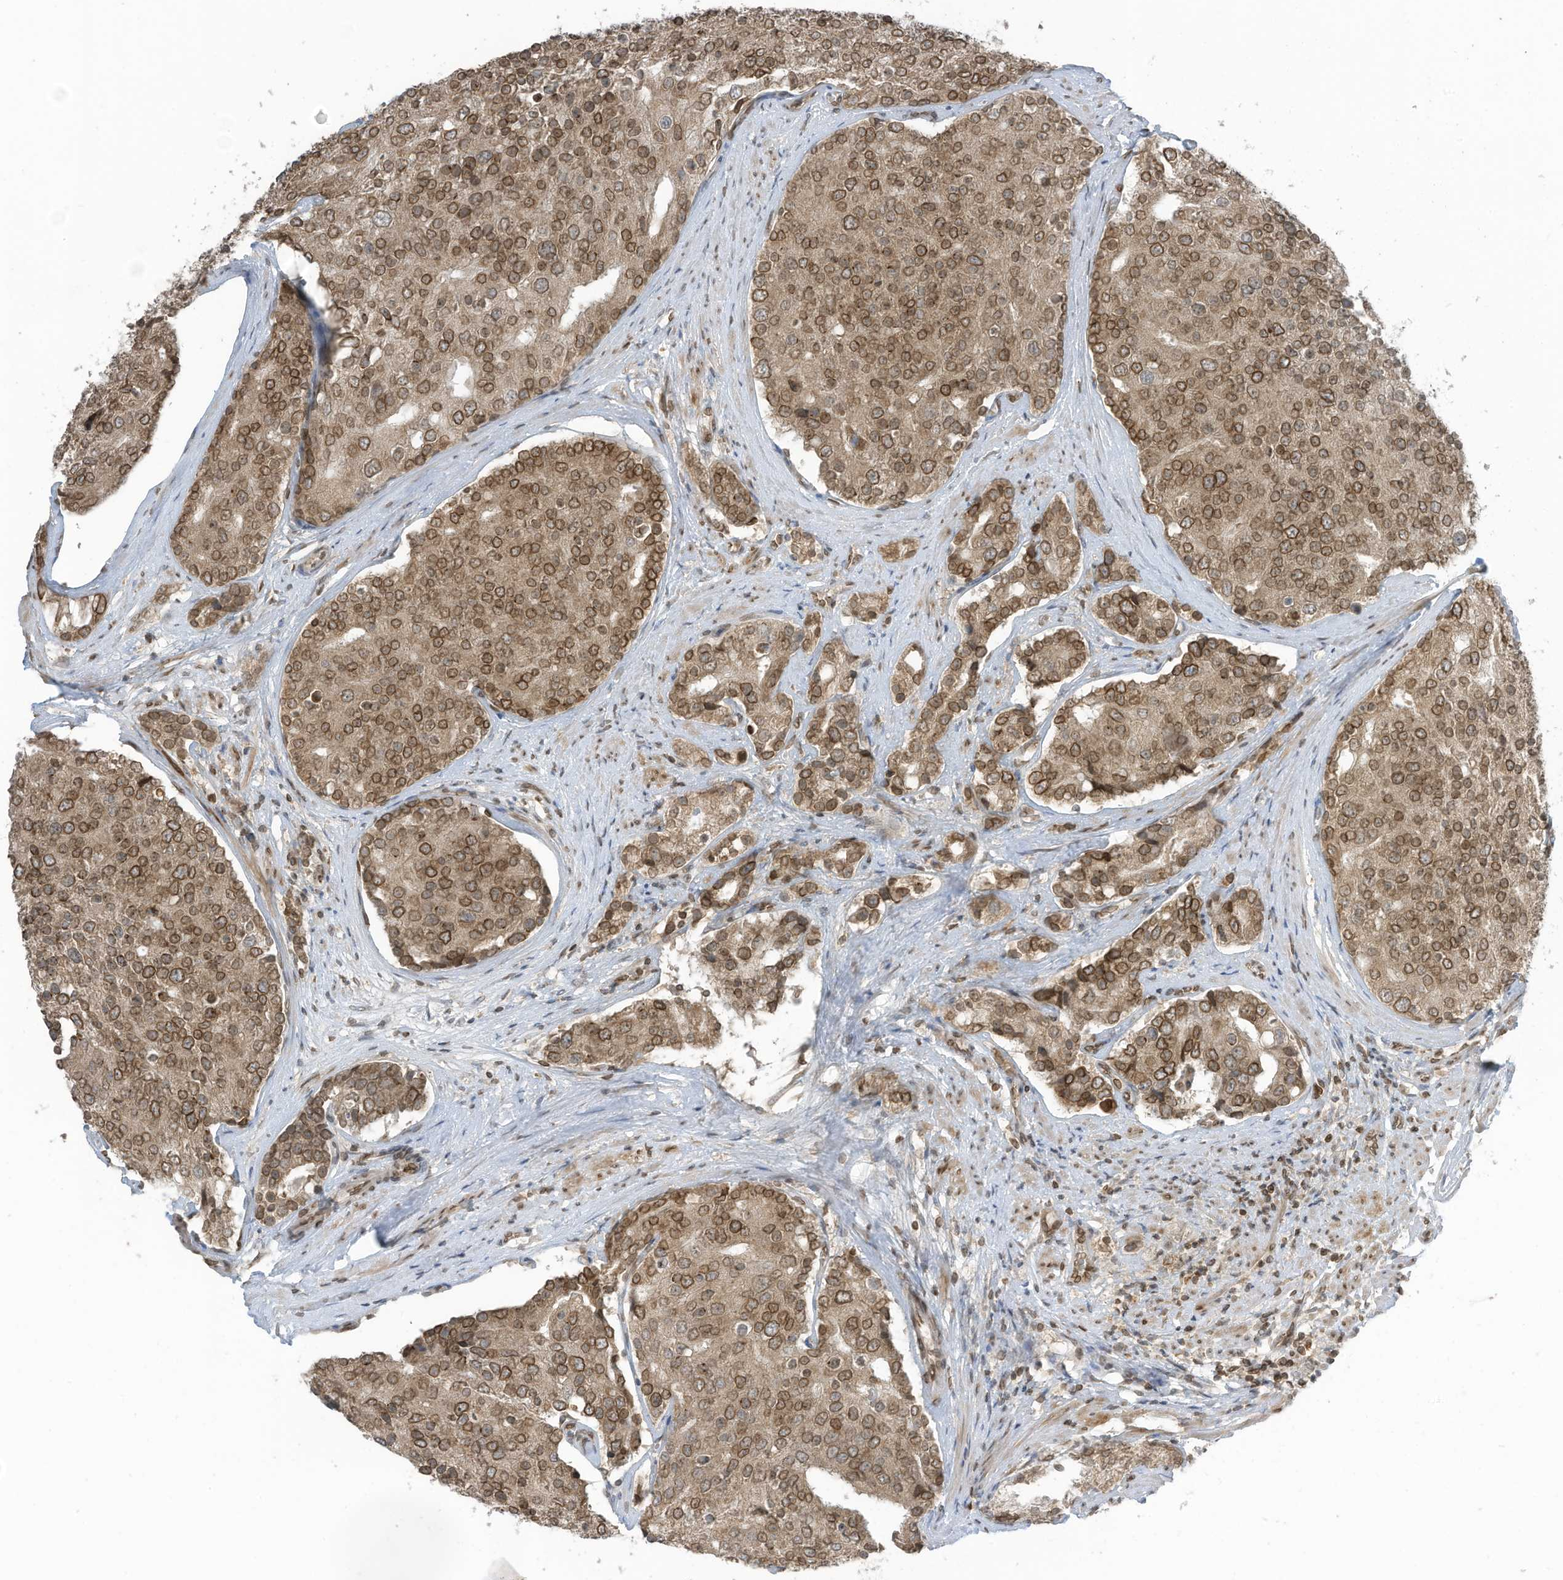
{"staining": {"intensity": "moderate", "quantity": "25%-75%", "location": "cytoplasmic/membranous,nuclear"}, "tissue": "prostate cancer", "cell_type": "Tumor cells", "image_type": "cancer", "snomed": [{"axis": "morphology", "description": "Adenocarcinoma, High grade"}, {"axis": "topography", "description": "Prostate"}], "caption": "High-grade adenocarcinoma (prostate) tissue demonstrates moderate cytoplasmic/membranous and nuclear expression in approximately 25%-75% of tumor cells (DAB (3,3'-diaminobenzidine) IHC, brown staining for protein, blue staining for nuclei).", "gene": "RABL3", "patient": {"sex": "male", "age": 50}}